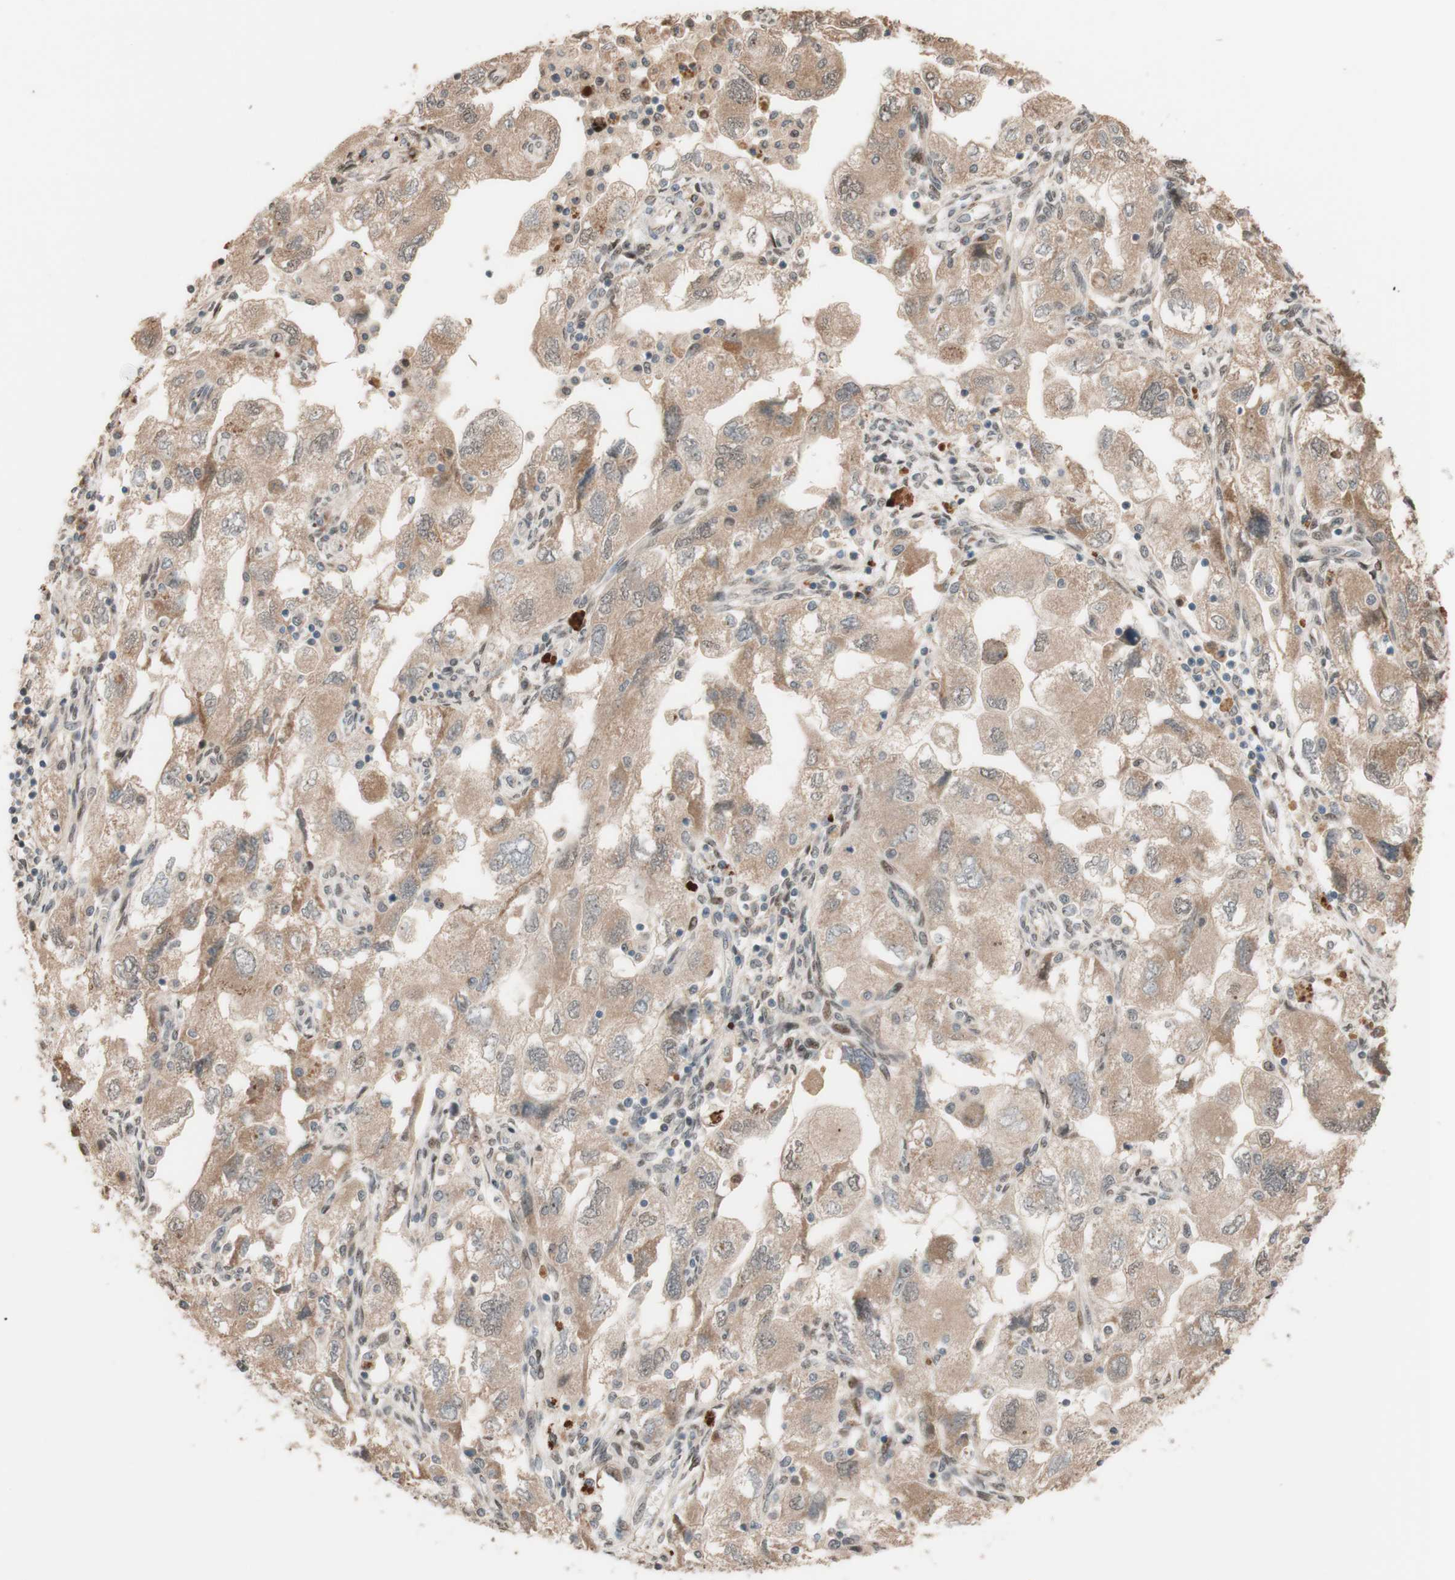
{"staining": {"intensity": "weak", "quantity": ">75%", "location": "cytoplasmic/membranous"}, "tissue": "ovarian cancer", "cell_type": "Tumor cells", "image_type": "cancer", "snomed": [{"axis": "morphology", "description": "Carcinoma, NOS"}, {"axis": "morphology", "description": "Cystadenocarcinoma, serous, NOS"}, {"axis": "topography", "description": "Ovary"}], "caption": "Carcinoma (ovarian) stained for a protein shows weak cytoplasmic/membranous positivity in tumor cells.", "gene": "CCNC", "patient": {"sex": "female", "age": 69}}